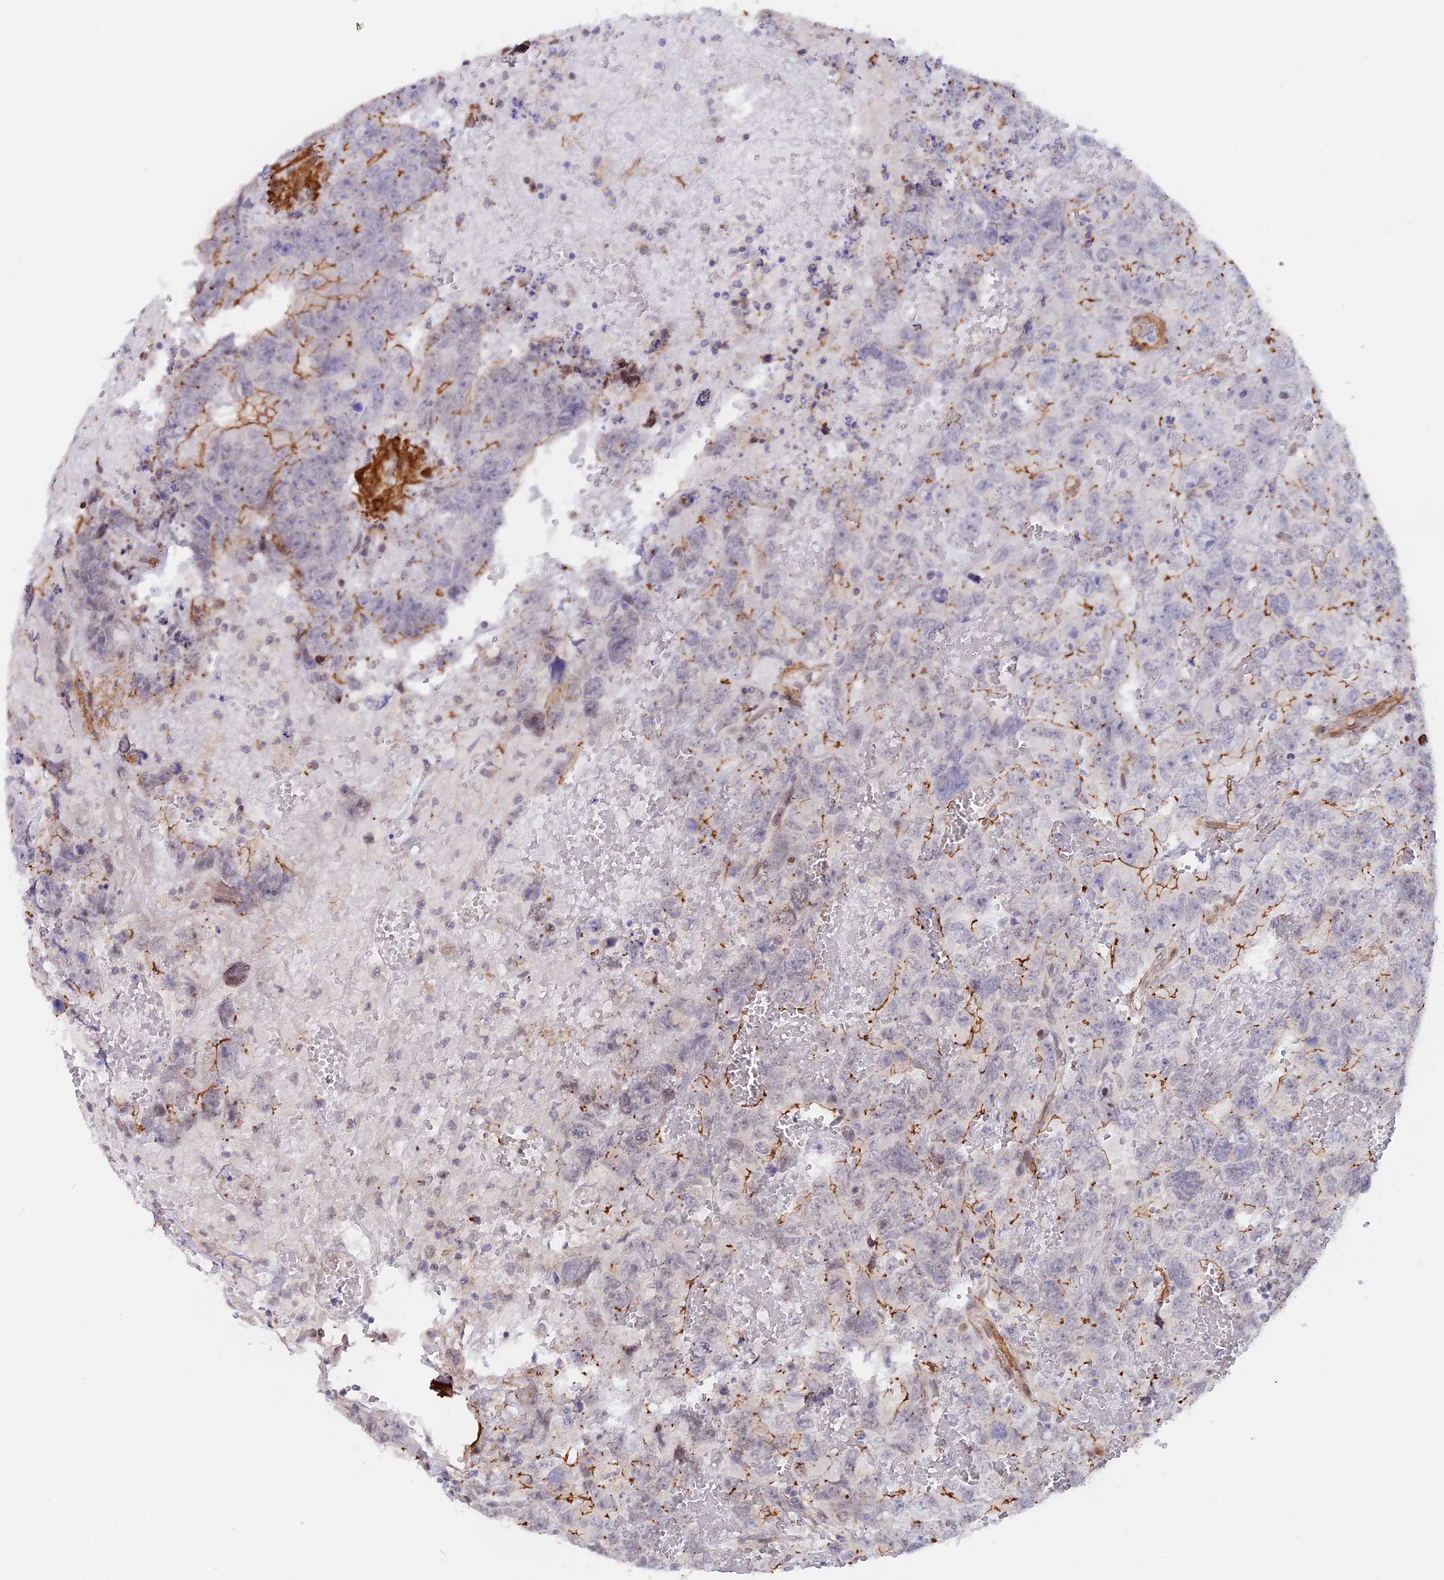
{"staining": {"intensity": "moderate", "quantity": "<25%", "location": "cytoplasmic/membranous"}, "tissue": "testis cancer", "cell_type": "Tumor cells", "image_type": "cancer", "snomed": [{"axis": "morphology", "description": "Carcinoma, Embryonal, NOS"}, {"axis": "topography", "description": "Testis"}], "caption": "Immunohistochemical staining of embryonal carcinoma (testis) displays low levels of moderate cytoplasmic/membranous protein expression in about <25% of tumor cells. The staining was performed using DAB (3,3'-diaminobenzidine), with brown indicating positive protein expression. Nuclei are stained blue with hematoxylin.", "gene": "CCDC154", "patient": {"sex": "male", "age": 45}}